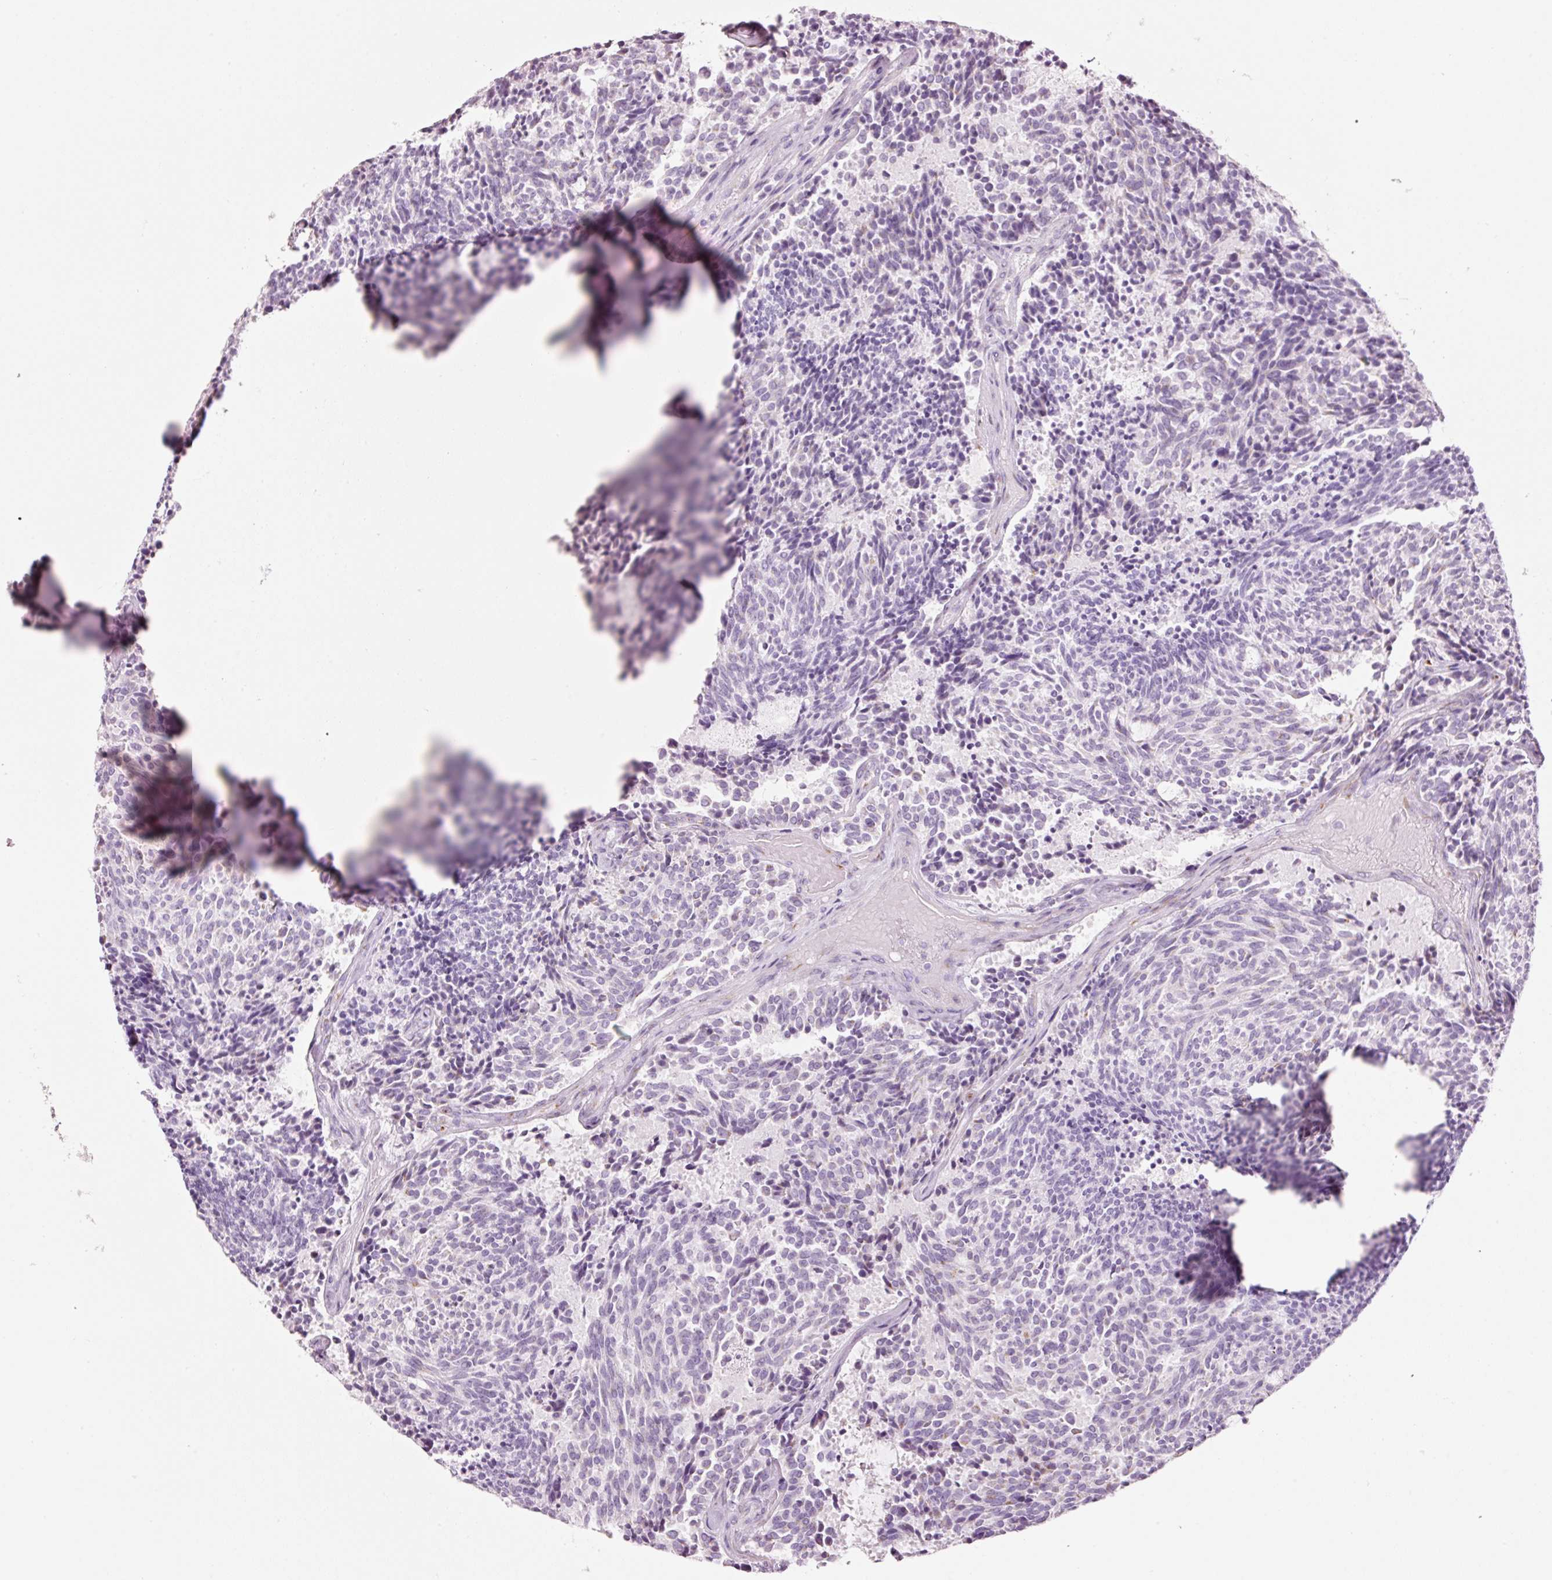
{"staining": {"intensity": "negative", "quantity": "none", "location": "none"}, "tissue": "carcinoid", "cell_type": "Tumor cells", "image_type": "cancer", "snomed": [{"axis": "morphology", "description": "Carcinoid, malignant, NOS"}, {"axis": "topography", "description": "Pancreas"}], "caption": "This micrograph is of carcinoid stained with IHC to label a protein in brown with the nuclei are counter-stained blue. There is no positivity in tumor cells.", "gene": "SDF4", "patient": {"sex": "female", "age": 54}}